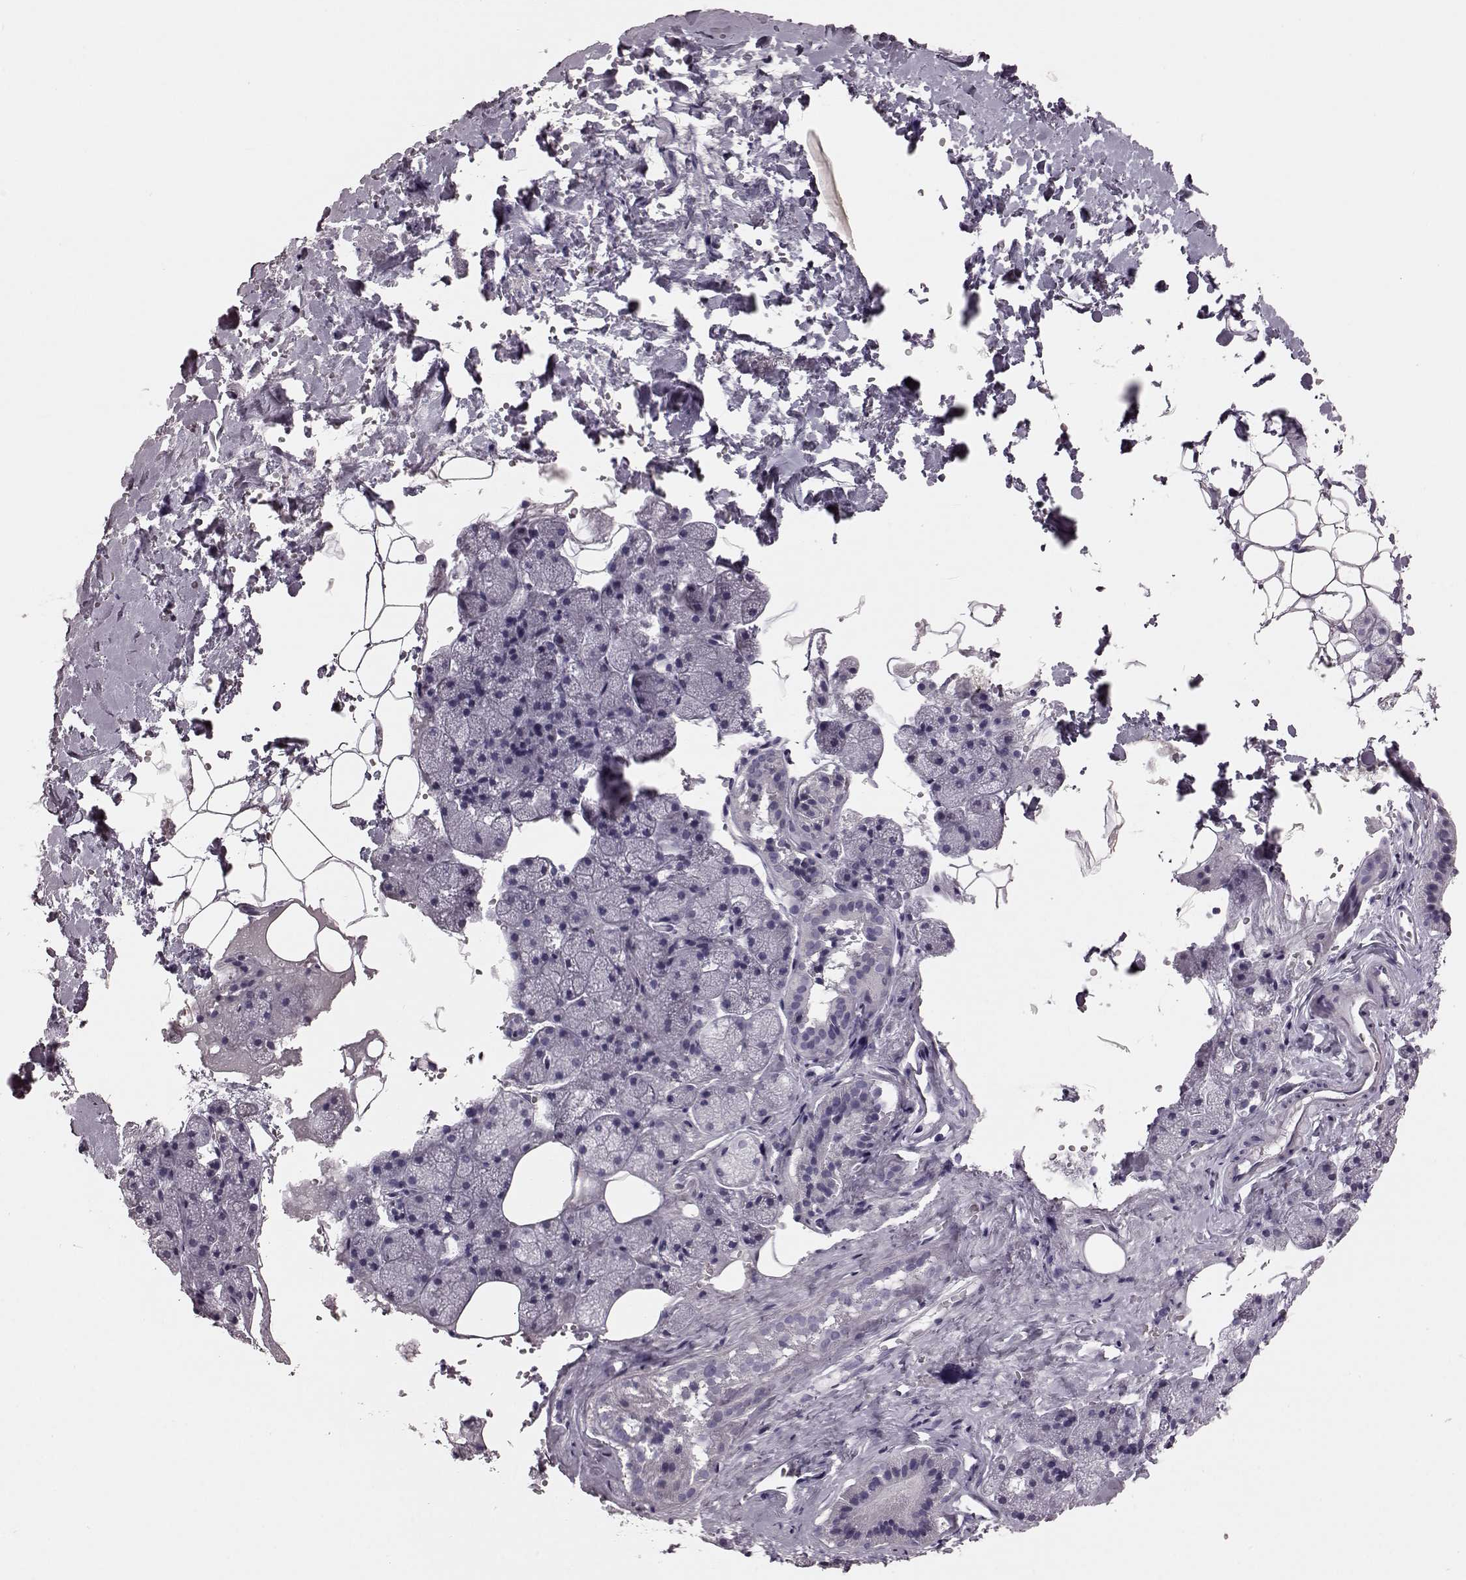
{"staining": {"intensity": "negative", "quantity": "none", "location": "none"}, "tissue": "salivary gland", "cell_type": "Glandular cells", "image_type": "normal", "snomed": [{"axis": "morphology", "description": "Normal tissue, NOS"}, {"axis": "topography", "description": "Salivary gland"}], "caption": "Immunohistochemistry (IHC) histopathology image of normal salivary gland: salivary gland stained with DAB (3,3'-diaminobenzidine) reveals no significant protein staining in glandular cells.", "gene": "CRYBA2", "patient": {"sex": "male", "age": 38}}